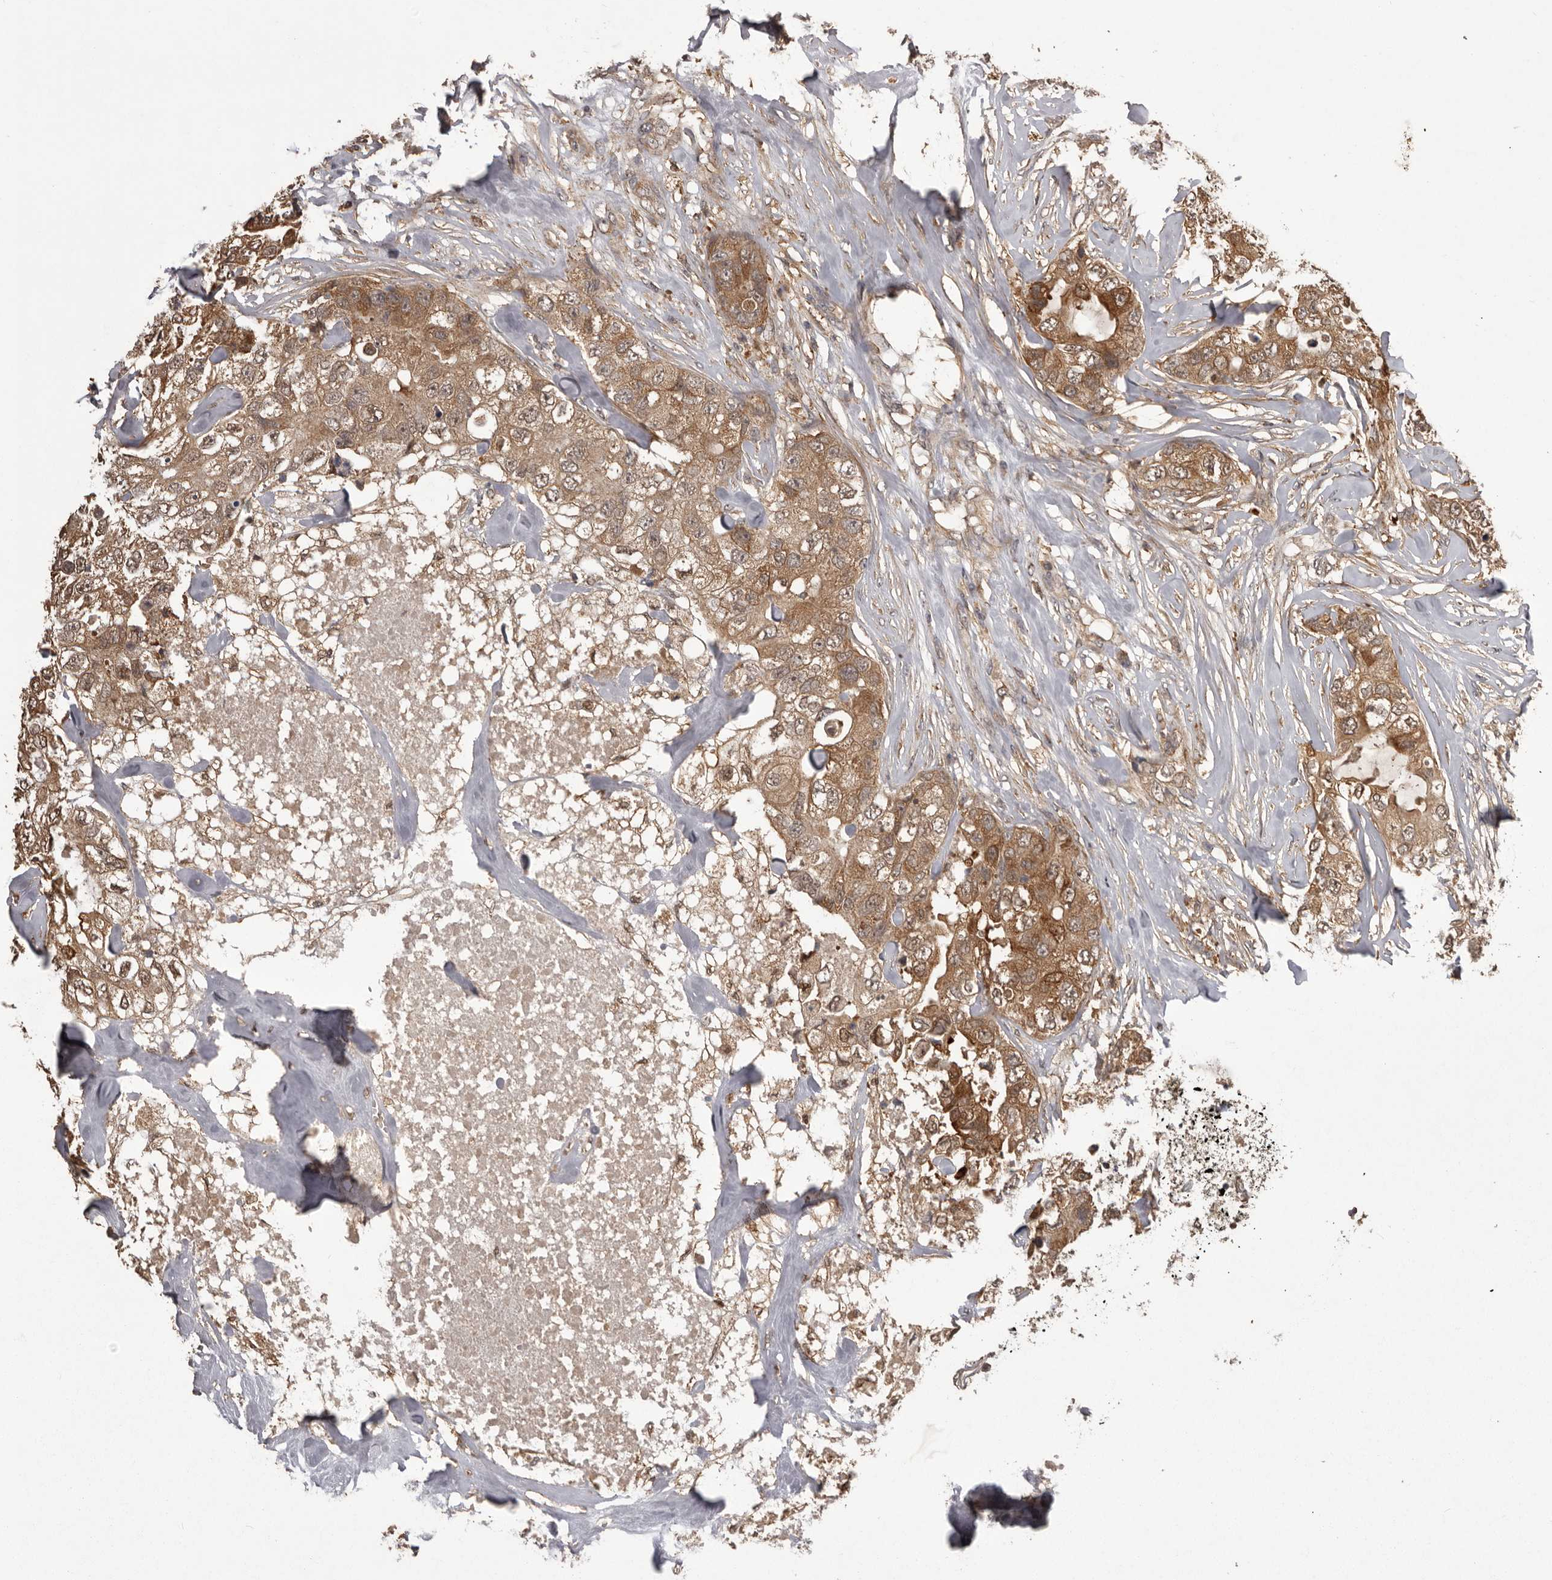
{"staining": {"intensity": "moderate", "quantity": ">75%", "location": "cytoplasmic/membranous"}, "tissue": "breast cancer", "cell_type": "Tumor cells", "image_type": "cancer", "snomed": [{"axis": "morphology", "description": "Duct carcinoma"}, {"axis": "topography", "description": "Breast"}], "caption": "DAB immunohistochemical staining of breast cancer (infiltrating ductal carcinoma) displays moderate cytoplasmic/membranous protein expression in approximately >75% of tumor cells. (DAB (3,3'-diaminobenzidine) IHC with brightfield microscopy, high magnification).", "gene": "SLC22A3", "patient": {"sex": "female", "age": 62}}